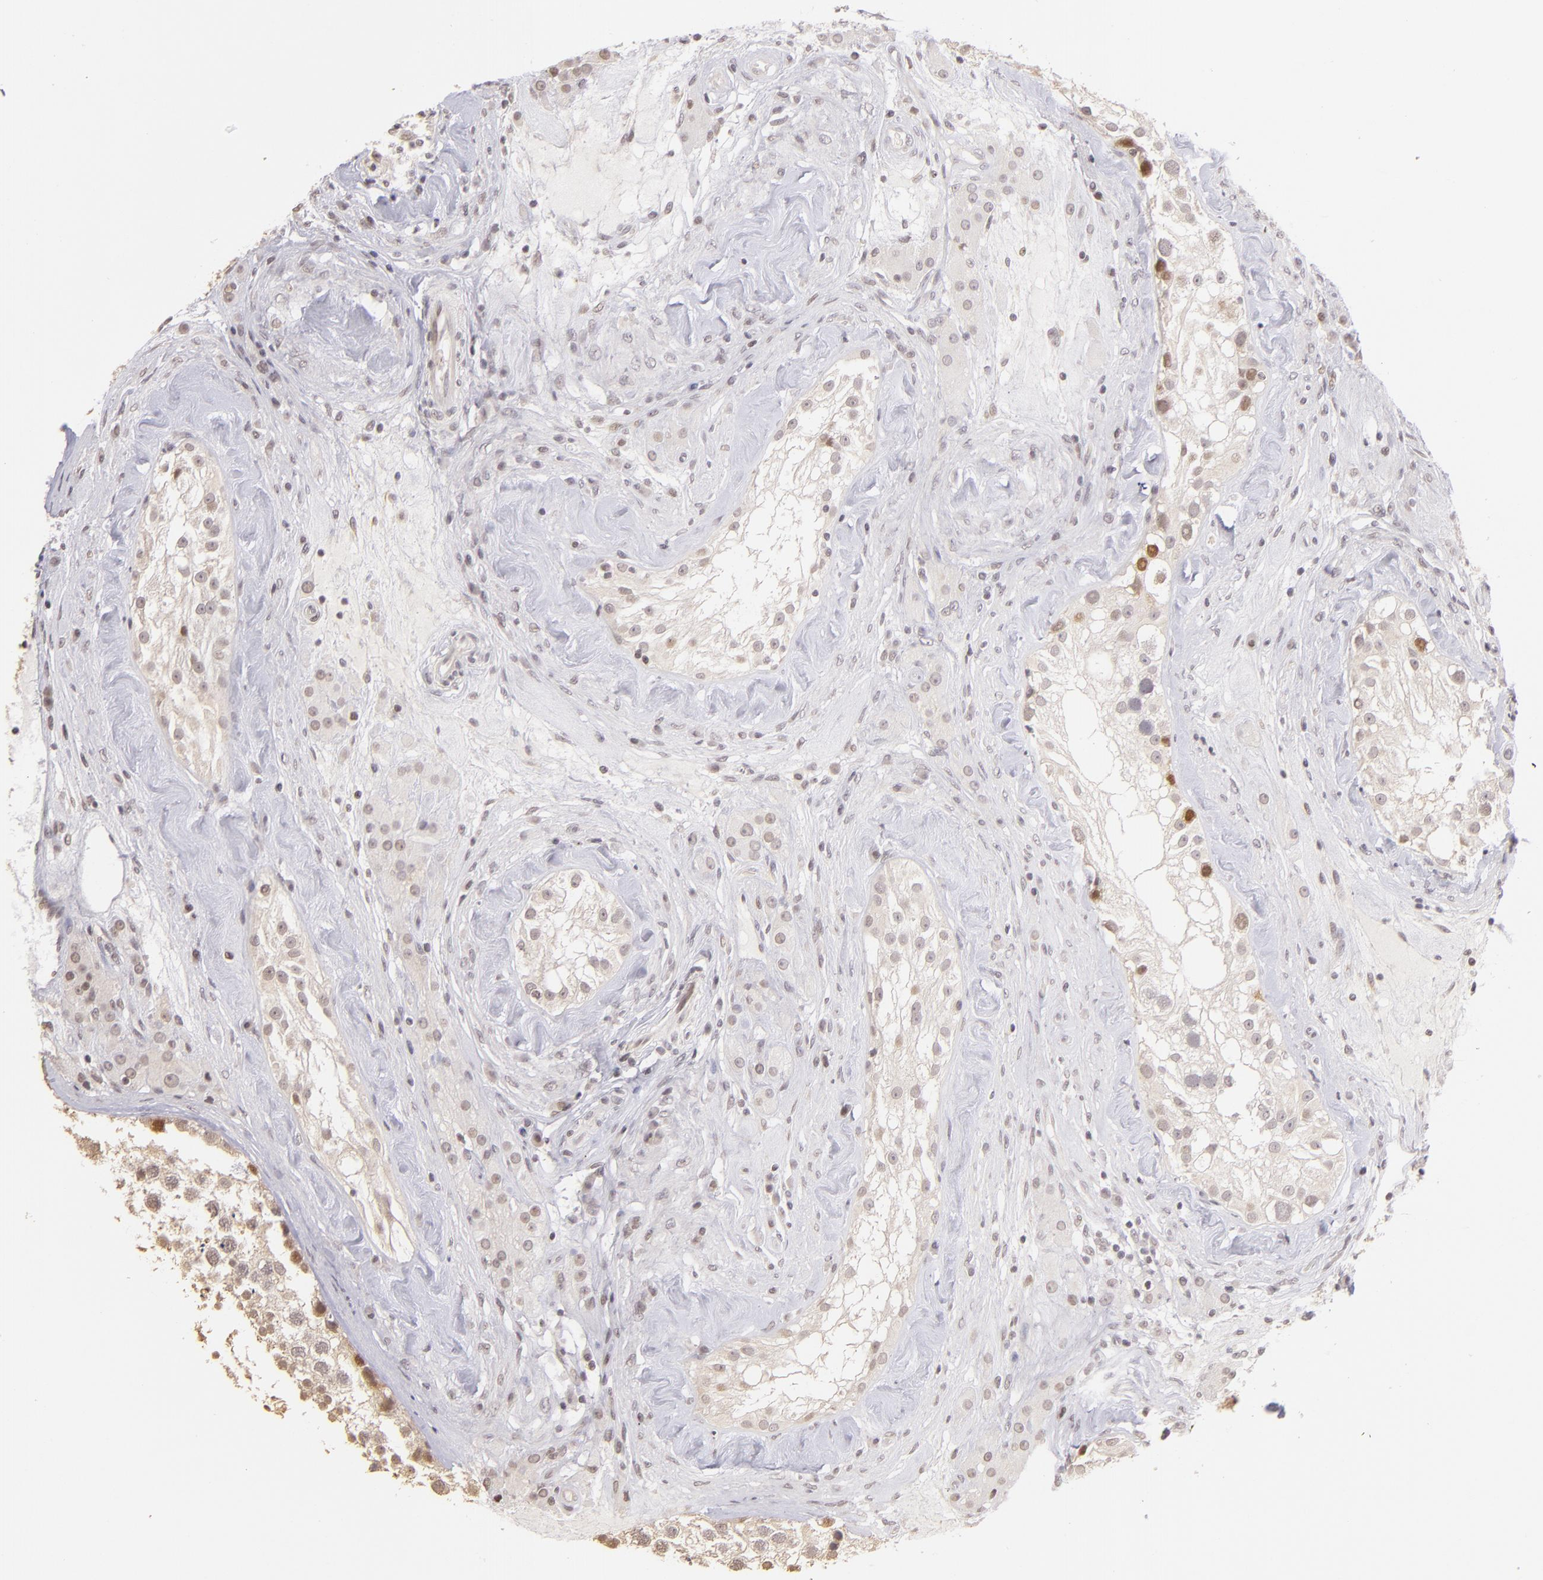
{"staining": {"intensity": "weak", "quantity": "<25%", "location": "cytoplasmic/membranous,nuclear"}, "tissue": "testis", "cell_type": "Cells in seminiferous ducts", "image_type": "normal", "snomed": [{"axis": "morphology", "description": "Normal tissue, NOS"}, {"axis": "topography", "description": "Testis"}], "caption": "A micrograph of human testis is negative for staining in cells in seminiferous ducts. (DAB immunohistochemistry (IHC) visualized using brightfield microscopy, high magnification).", "gene": "RARB", "patient": {"sex": "male", "age": 46}}